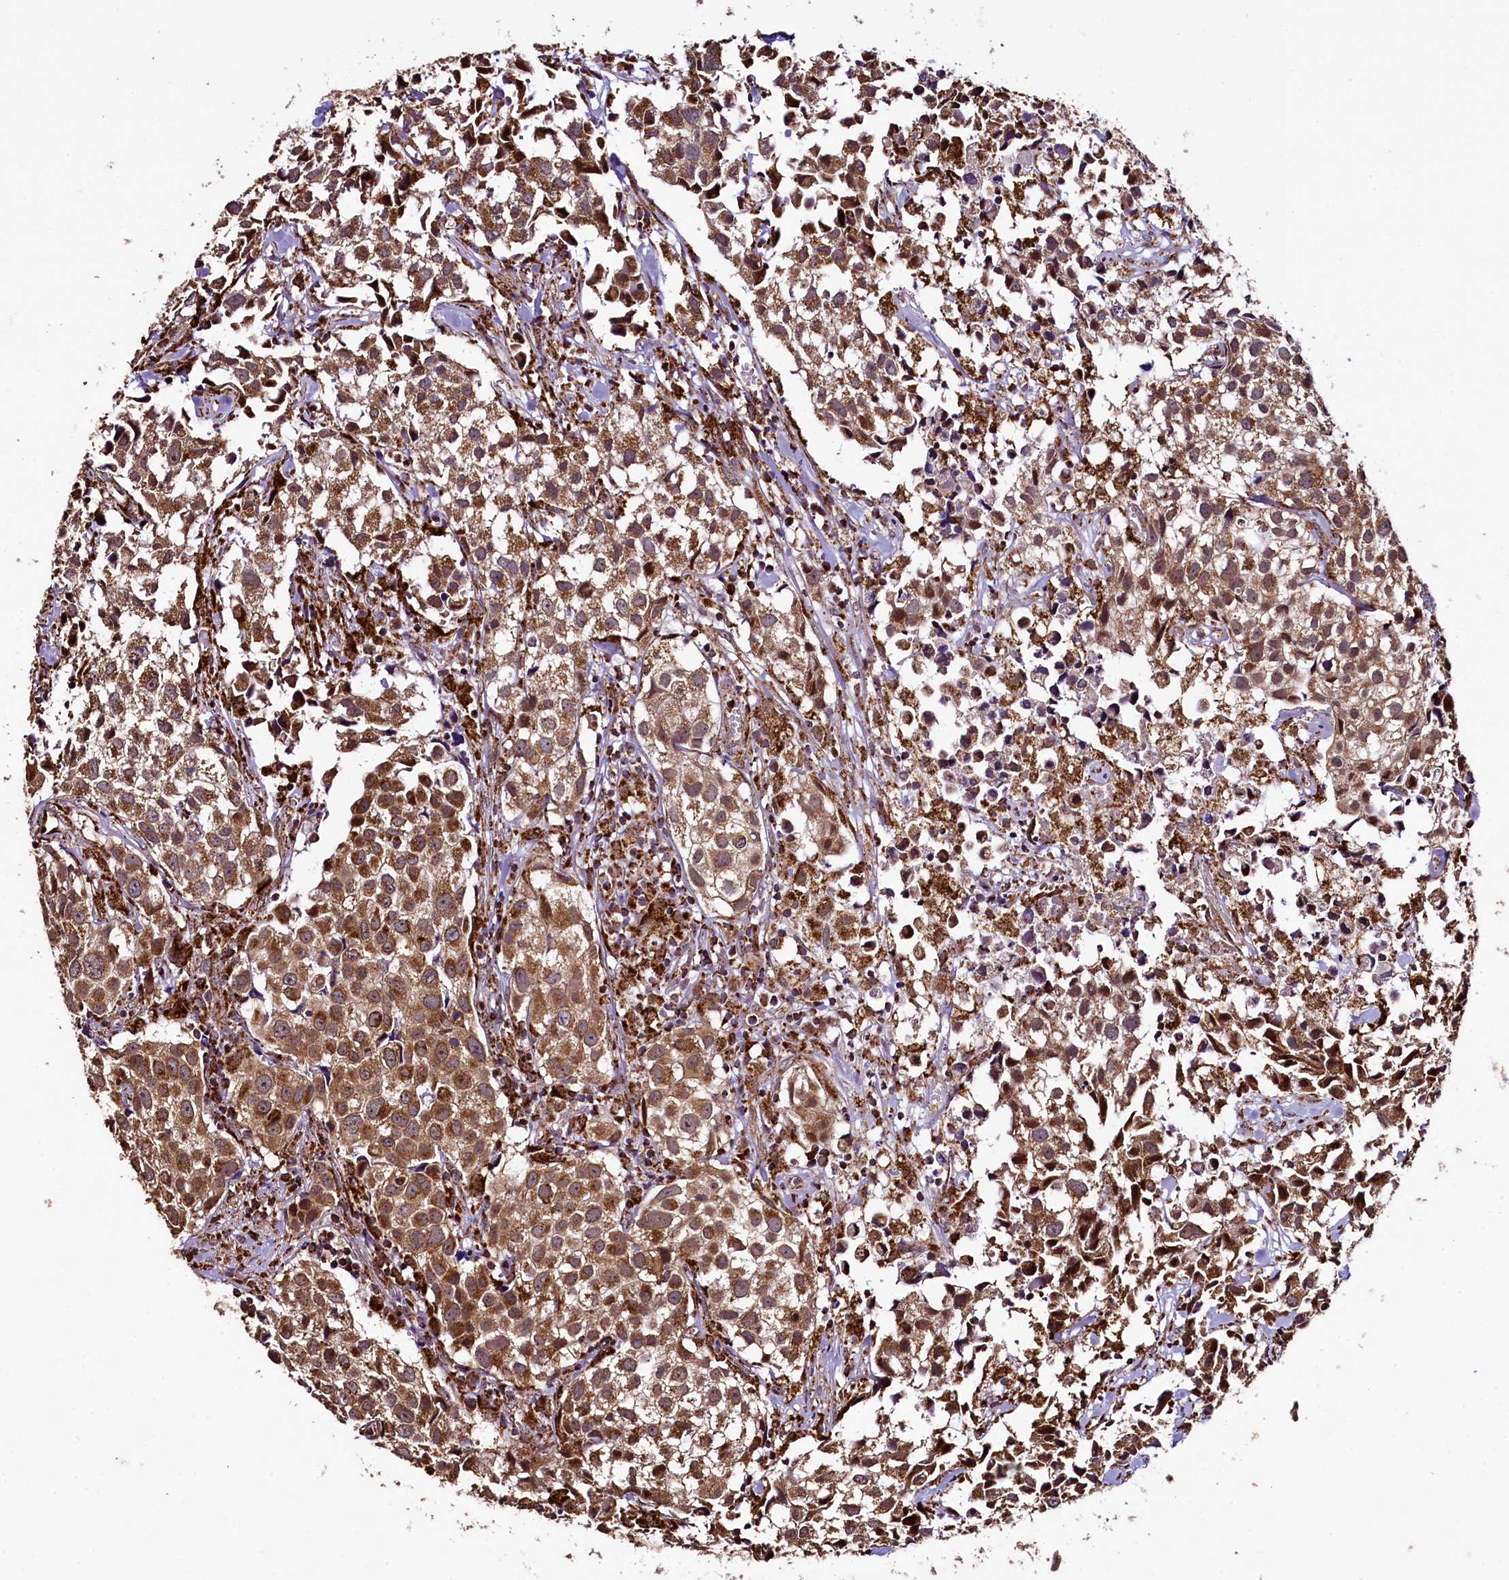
{"staining": {"intensity": "moderate", "quantity": ">75%", "location": "cytoplasmic/membranous"}, "tissue": "urothelial cancer", "cell_type": "Tumor cells", "image_type": "cancer", "snomed": [{"axis": "morphology", "description": "Urothelial carcinoma, High grade"}, {"axis": "topography", "description": "Urinary bladder"}], "caption": "A medium amount of moderate cytoplasmic/membranous expression is seen in approximately >75% of tumor cells in urothelial carcinoma (high-grade) tissue.", "gene": "KLC2", "patient": {"sex": "female", "age": 75}}